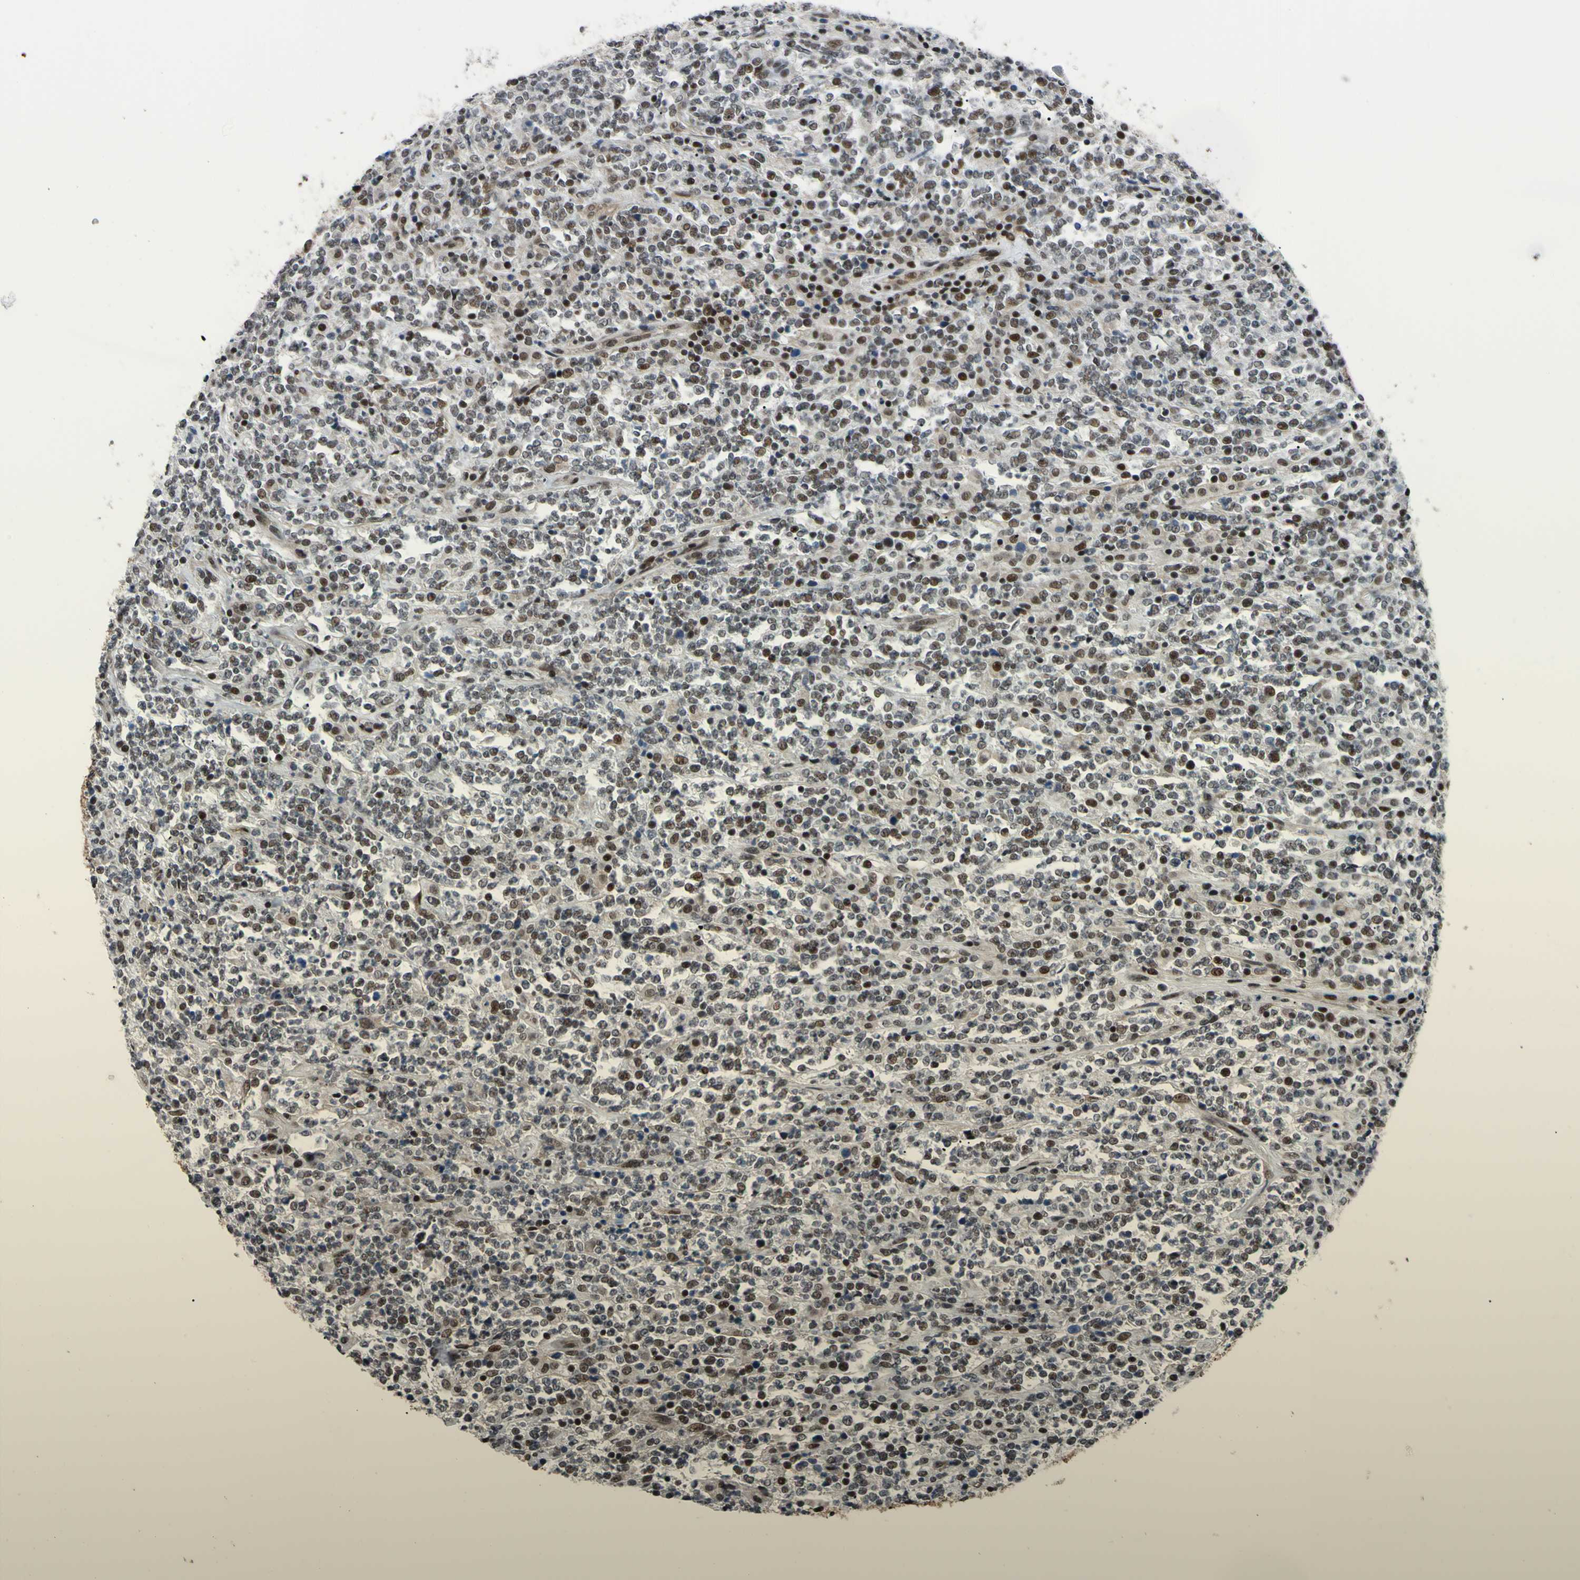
{"staining": {"intensity": "moderate", "quantity": "25%-75%", "location": "nuclear"}, "tissue": "lymphoma", "cell_type": "Tumor cells", "image_type": "cancer", "snomed": [{"axis": "morphology", "description": "Malignant lymphoma, non-Hodgkin's type, High grade"}, {"axis": "topography", "description": "Soft tissue"}], "caption": "Immunohistochemical staining of malignant lymphoma, non-Hodgkin's type (high-grade) displays medium levels of moderate nuclear staining in approximately 25%-75% of tumor cells.", "gene": "THAP12", "patient": {"sex": "male", "age": 18}}